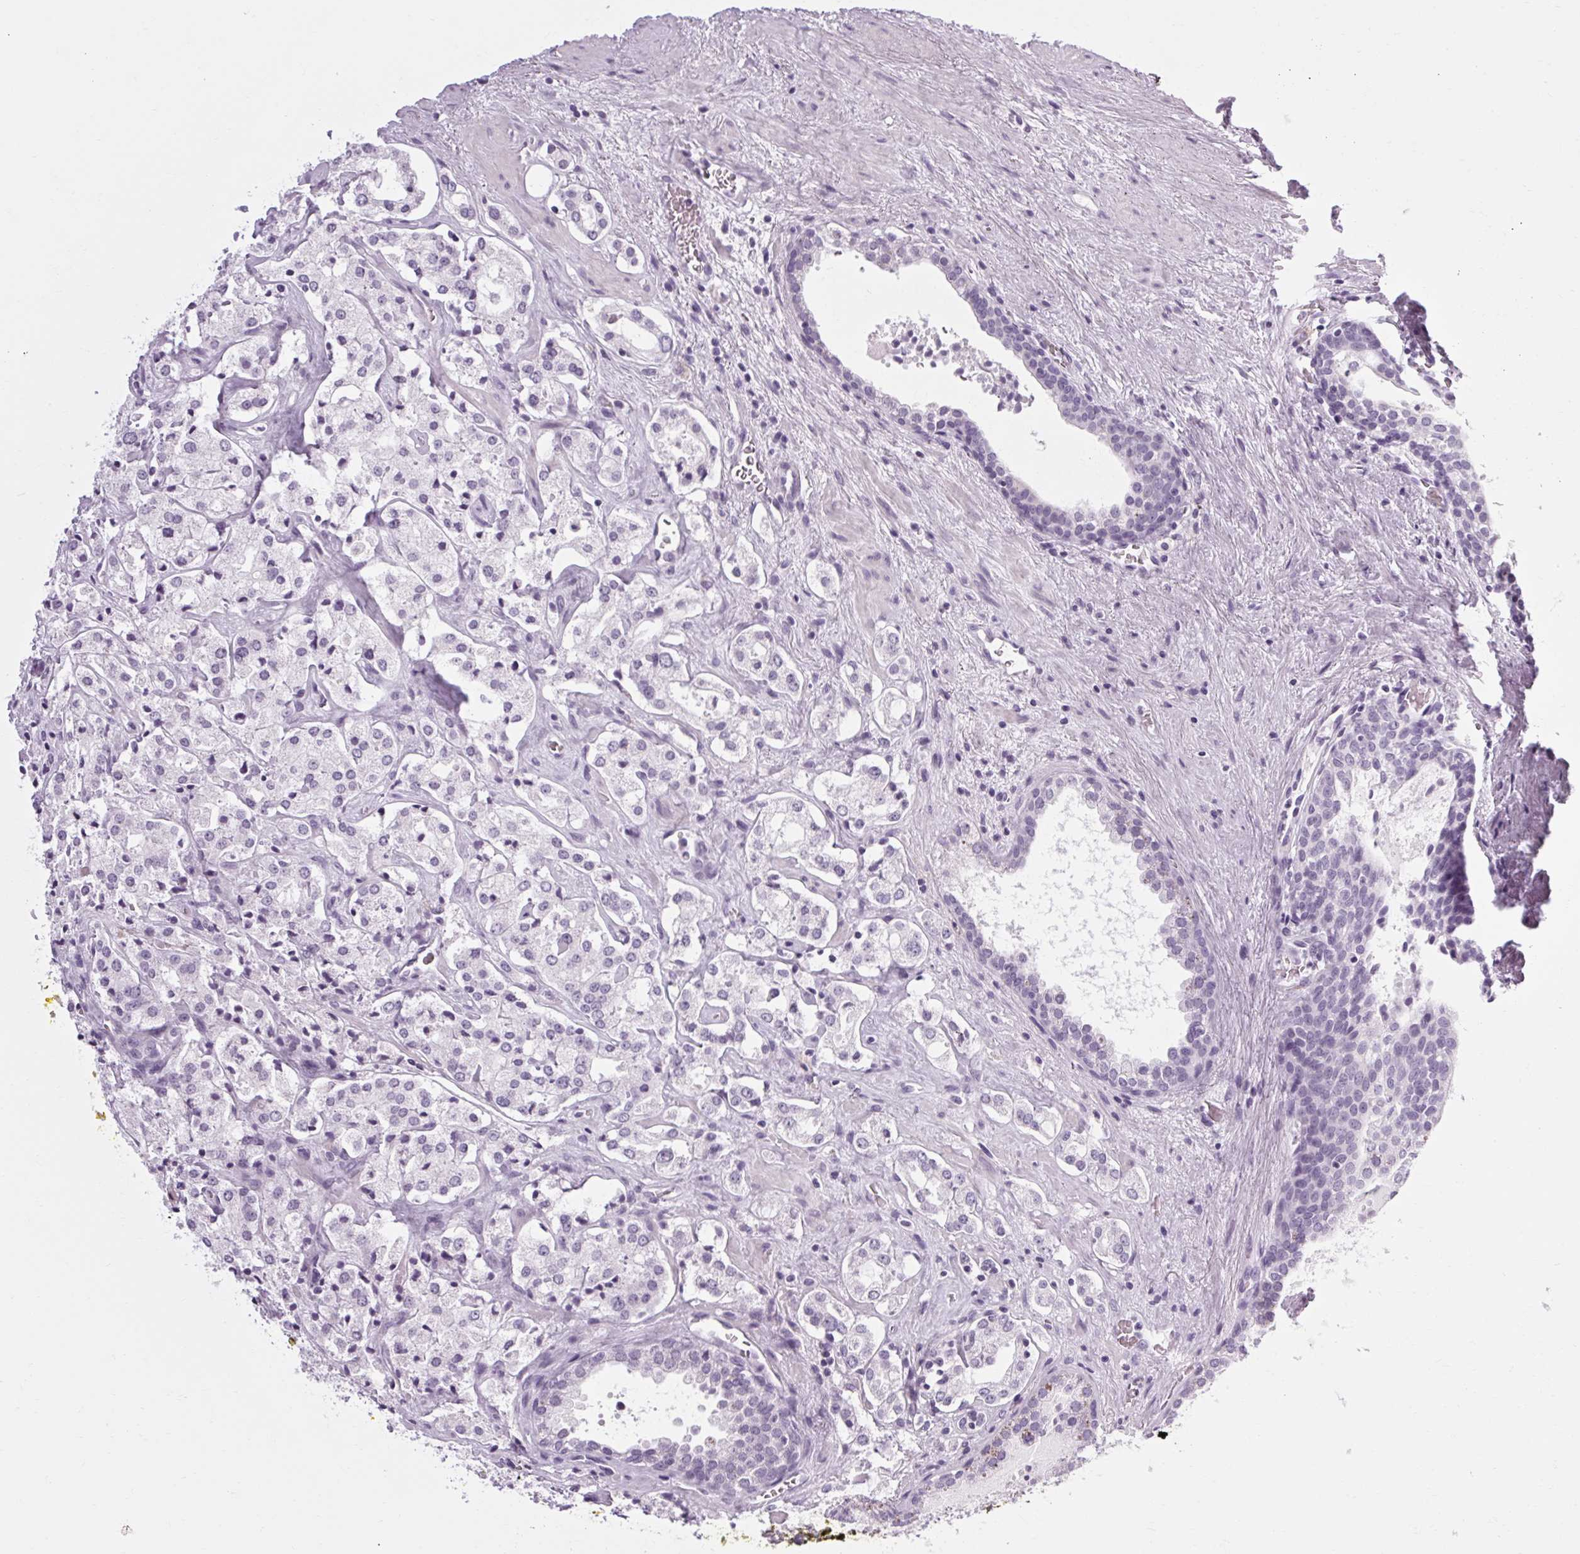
{"staining": {"intensity": "negative", "quantity": "none", "location": "none"}, "tissue": "prostate cancer", "cell_type": "Tumor cells", "image_type": "cancer", "snomed": [{"axis": "morphology", "description": "Adenocarcinoma, NOS"}, {"axis": "topography", "description": "Prostate"}], "caption": "A histopathology image of prostate cancer stained for a protein displays no brown staining in tumor cells.", "gene": "POMC", "patient": {"sex": "male", "age": 66}}